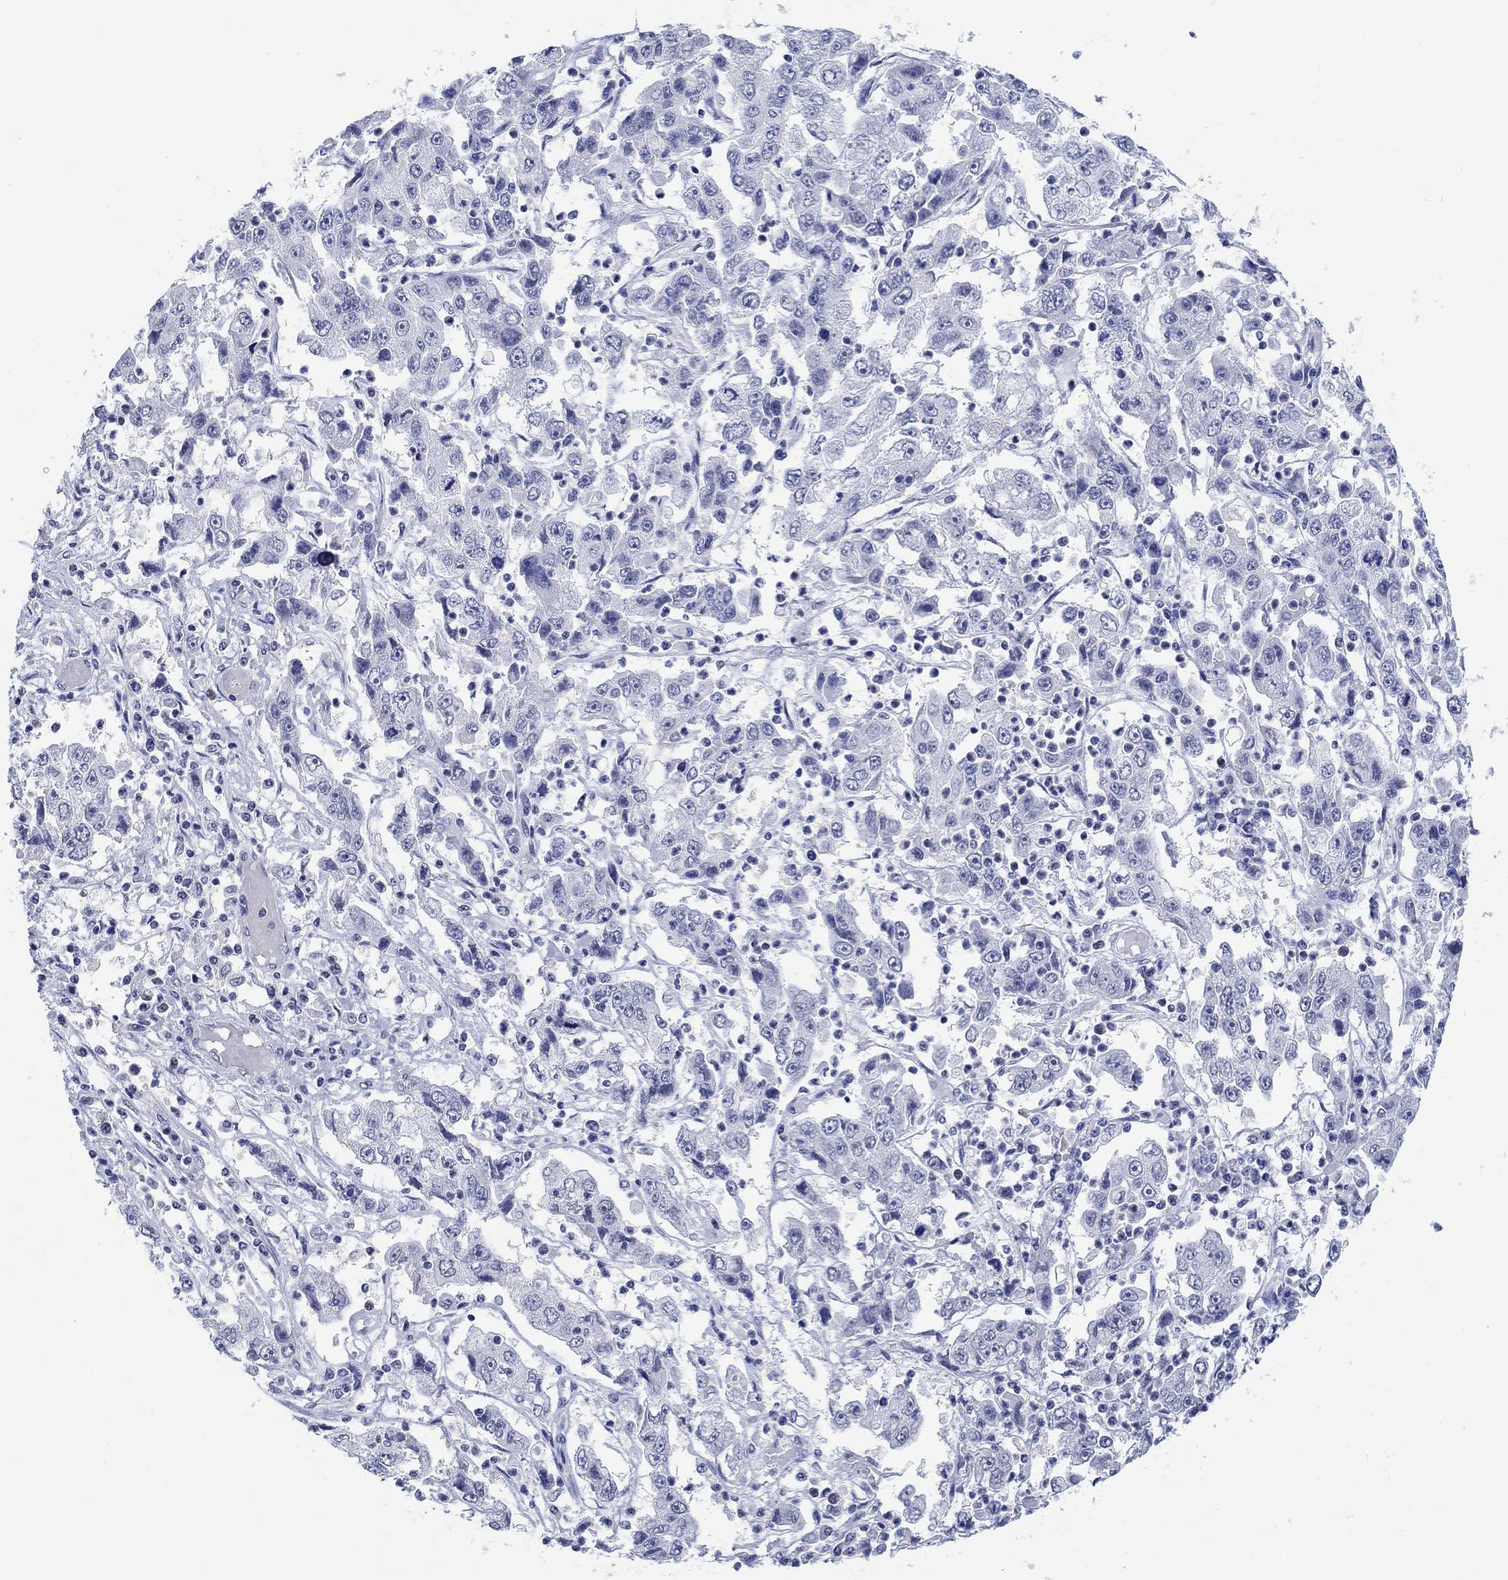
{"staining": {"intensity": "negative", "quantity": "none", "location": "none"}, "tissue": "cervical cancer", "cell_type": "Tumor cells", "image_type": "cancer", "snomed": [{"axis": "morphology", "description": "Squamous cell carcinoma, NOS"}, {"axis": "topography", "description": "Cervix"}], "caption": "Histopathology image shows no protein positivity in tumor cells of cervical cancer (squamous cell carcinoma) tissue.", "gene": "ANKS1B", "patient": {"sex": "female", "age": 36}}